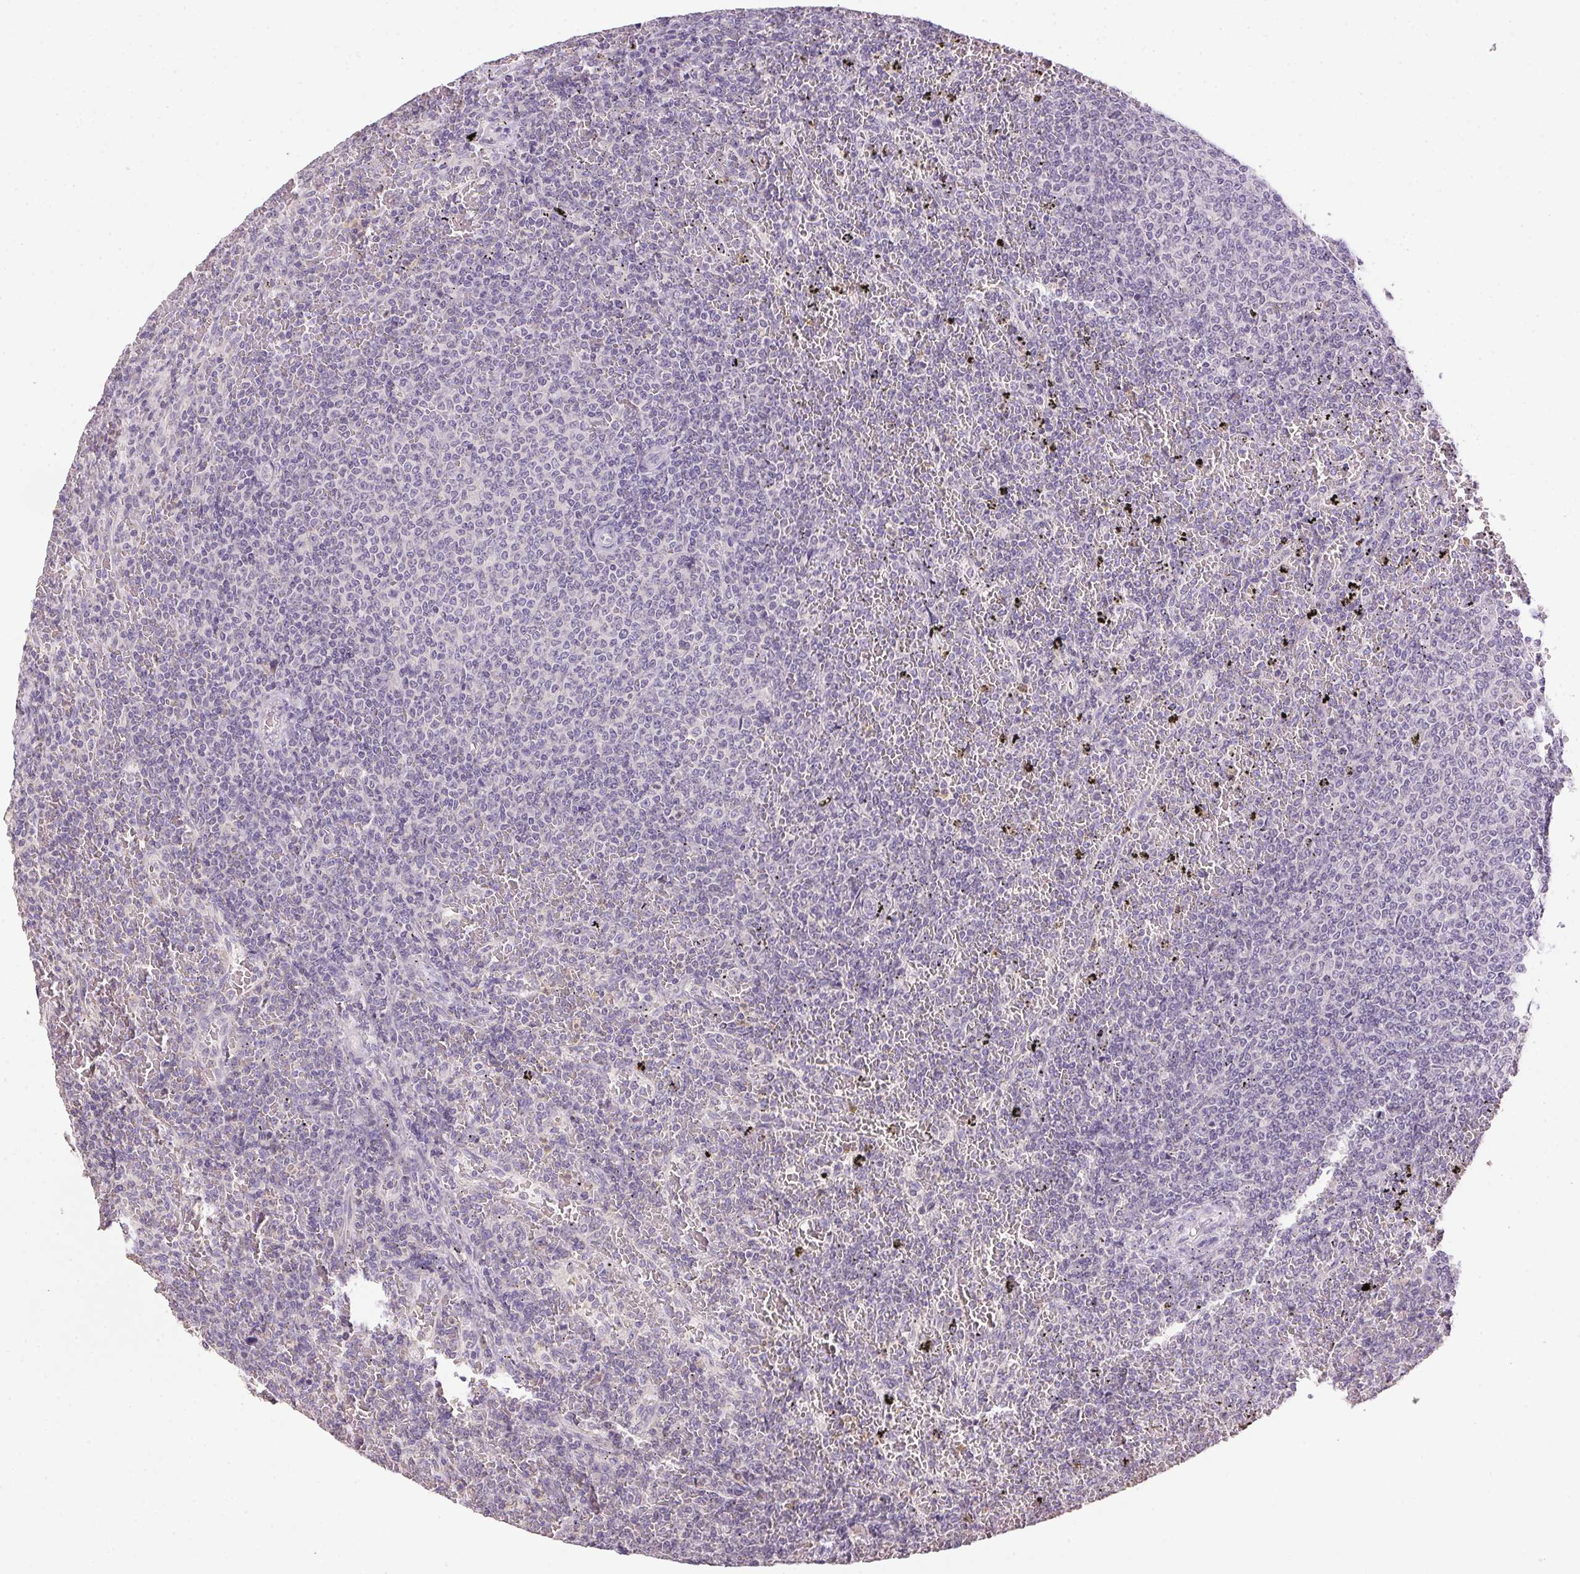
{"staining": {"intensity": "negative", "quantity": "none", "location": "none"}, "tissue": "lymphoma", "cell_type": "Tumor cells", "image_type": "cancer", "snomed": [{"axis": "morphology", "description": "Malignant lymphoma, non-Hodgkin's type, Low grade"}, {"axis": "topography", "description": "Spleen"}], "caption": "Lymphoma stained for a protein using immunohistochemistry displays no positivity tumor cells.", "gene": "SPACA9", "patient": {"sex": "female", "age": 77}}